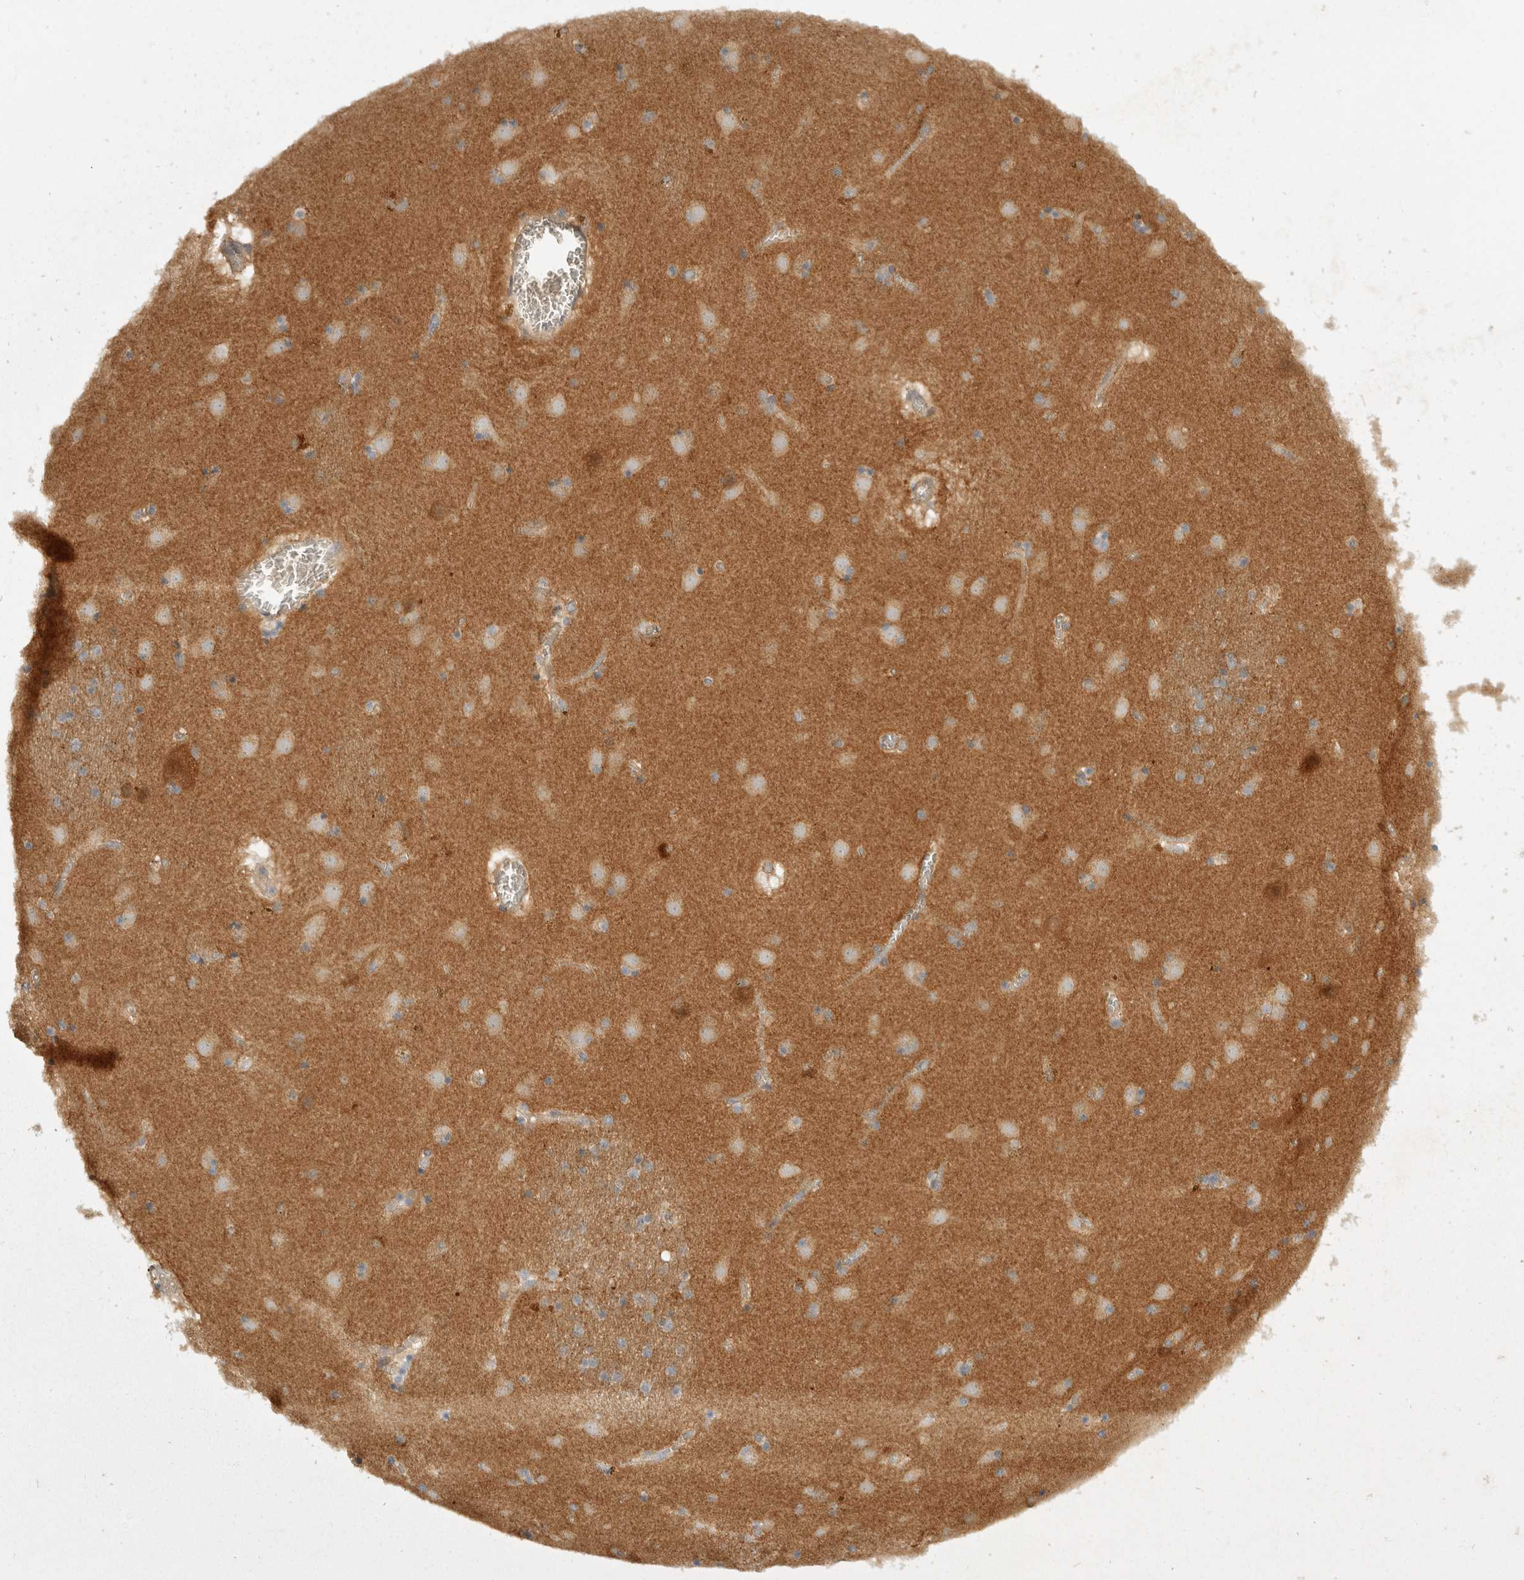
{"staining": {"intensity": "weak", "quantity": "<25%", "location": "cytoplasmic/membranous"}, "tissue": "caudate", "cell_type": "Glial cells", "image_type": "normal", "snomed": [{"axis": "morphology", "description": "Normal tissue, NOS"}, {"axis": "topography", "description": "Lateral ventricle wall"}], "caption": "DAB immunohistochemical staining of benign human caudate reveals no significant positivity in glial cells. (DAB IHC visualized using brightfield microscopy, high magnification).", "gene": "TOM1L2", "patient": {"sex": "male", "age": 70}}